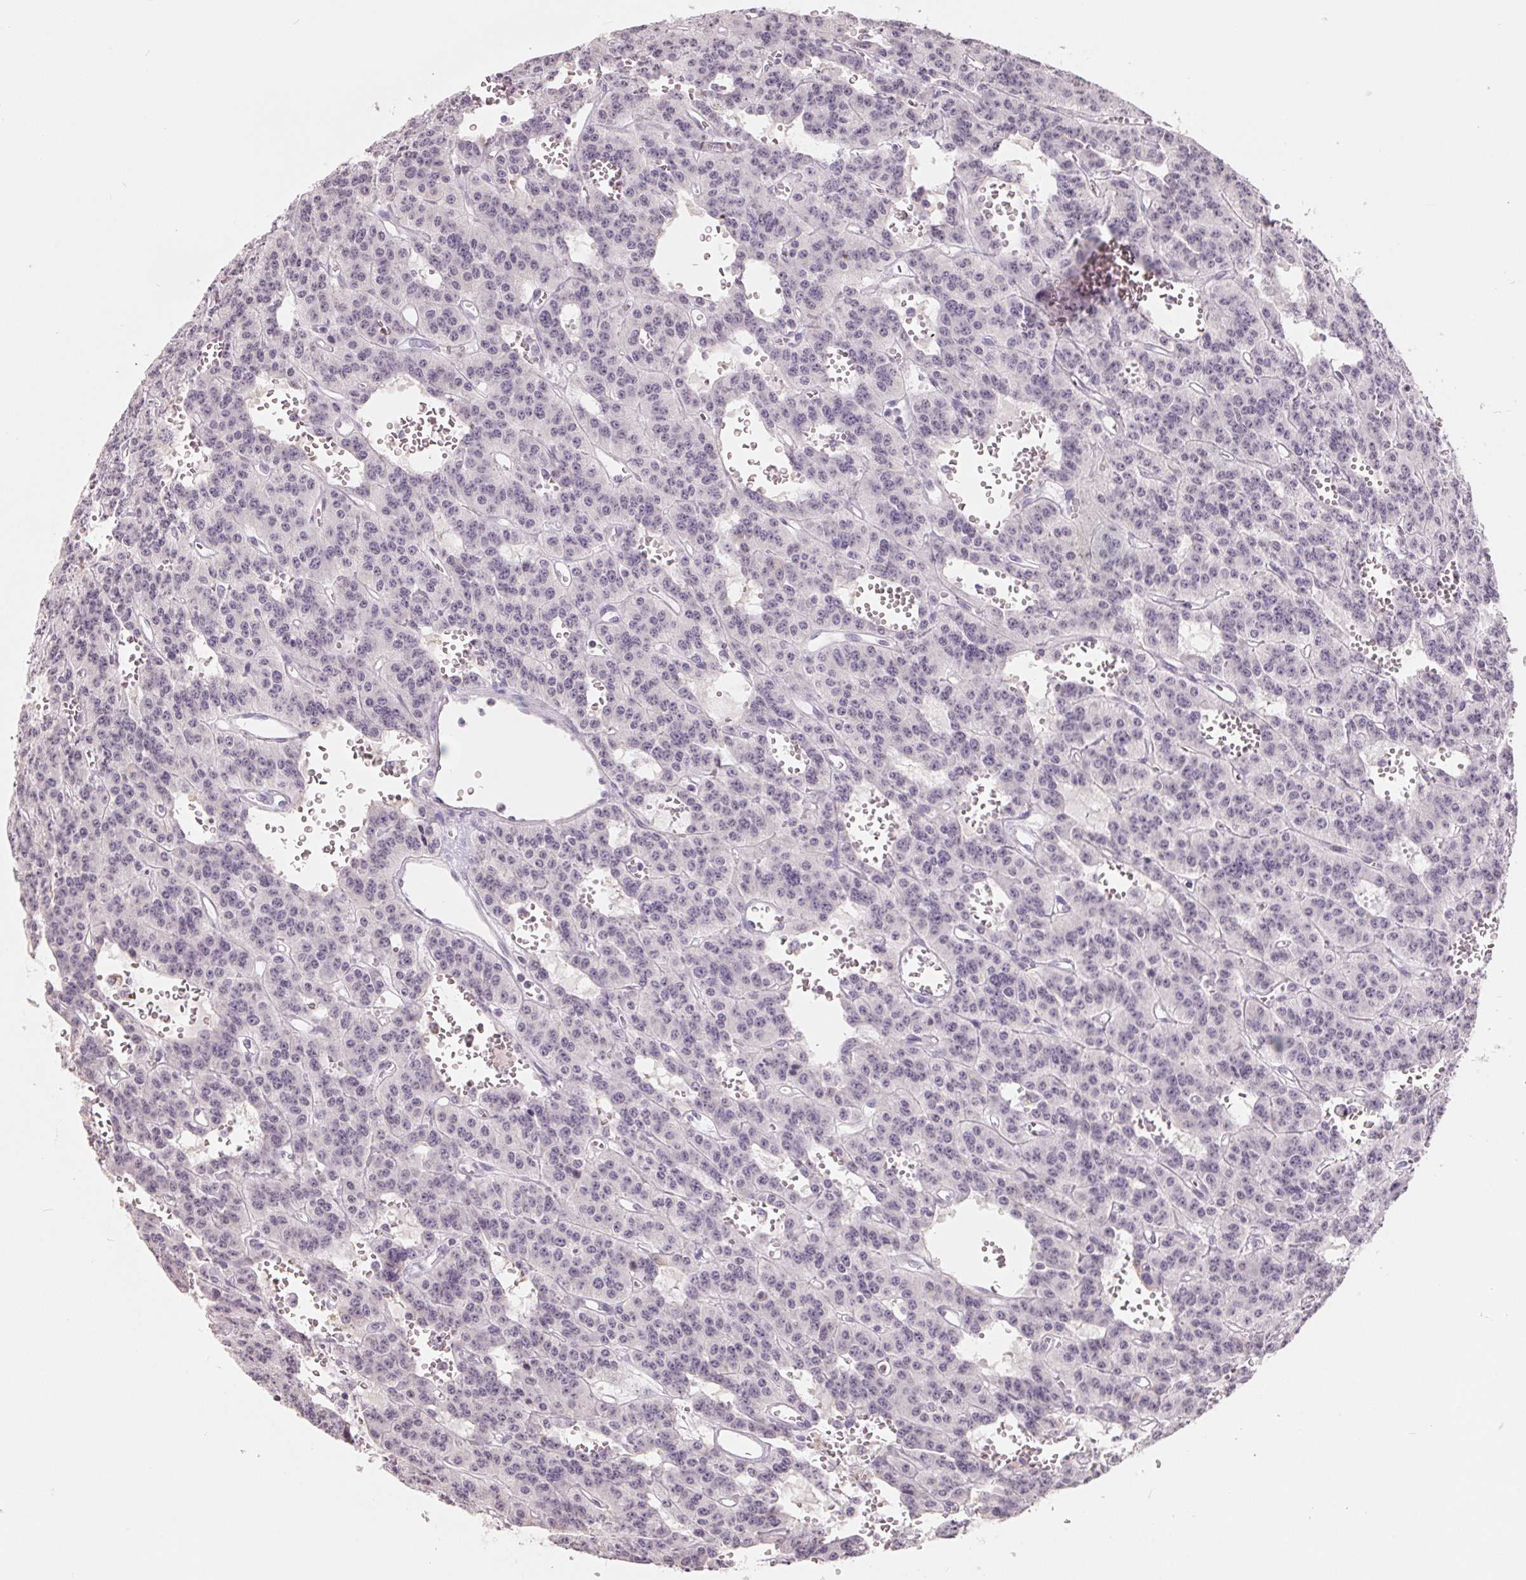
{"staining": {"intensity": "negative", "quantity": "none", "location": "none"}, "tissue": "carcinoid", "cell_type": "Tumor cells", "image_type": "cancer", "snomed": [{"axis": "morphology", "description": "Carcinoid, malignant, NOS"}, {"axis": "topography", "description": "Lung"}], "caption": "Human carcinoid stained for a protein using immunohistochemistry demonstrates no positivity in tumor cells.", "gene": "FTCD", "patient": {"sex": "female", "age": 71}}